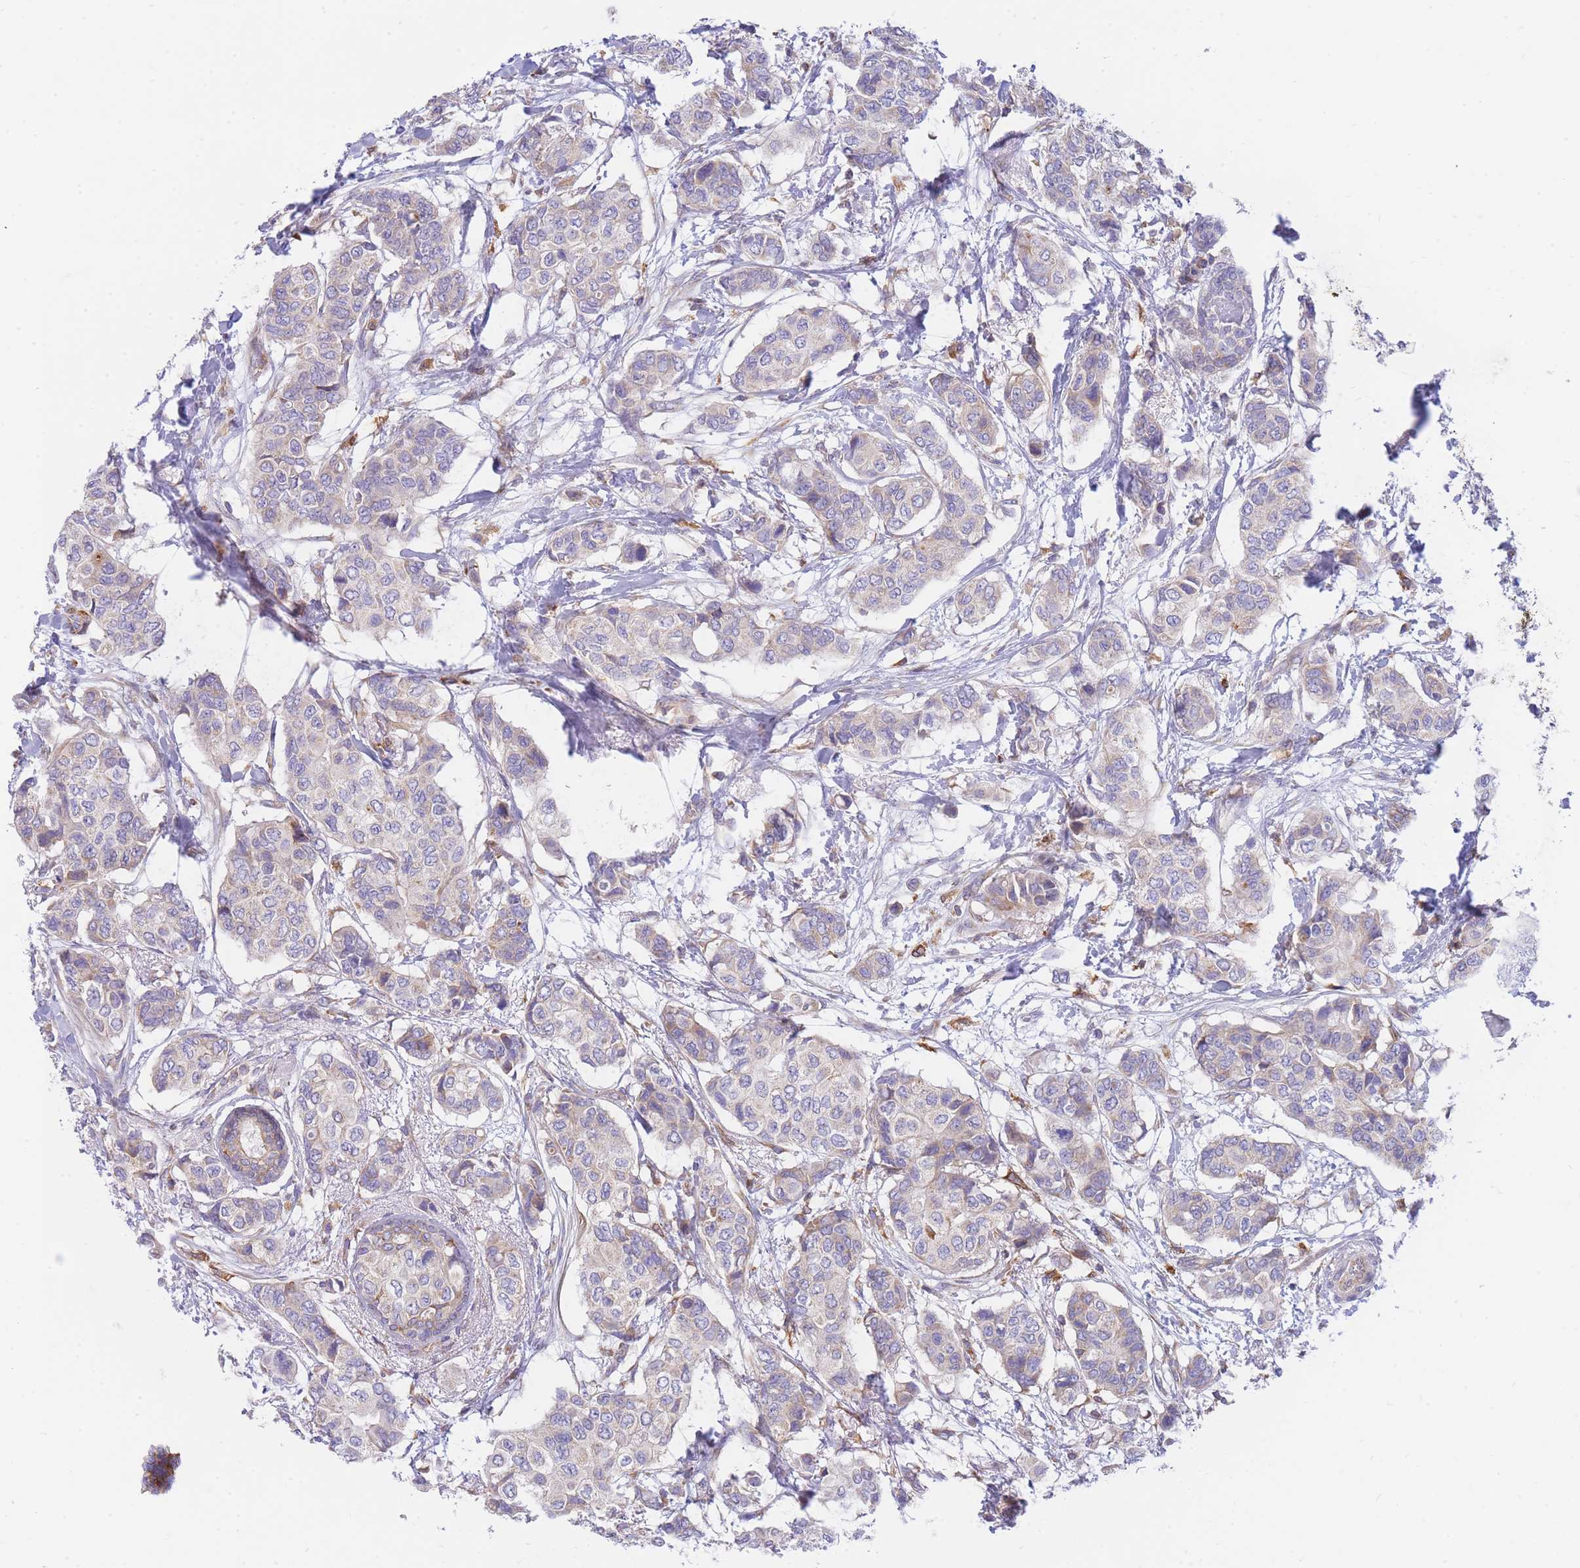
{"staining": {"intensity": "negative", "quantity": "none", "location": "none"}, "tissue": "breast cancer", "cell_type": "Tumor cells", "image_type": "cancer", "snomed": [{"axis": "morphology", "description": "Lobular carcinoma"}, {"axis": "topography", "description": "Breast"}], "caption": "The photomicrograph displays no staining of tumor cells in lobular carcinoma (breast). The staining is performed using DAB brown chromogen with nuclei counter-stained in using hematoxylin.", "gene": "SH2B2", "patient": {"sex": "female", "age": 51}}